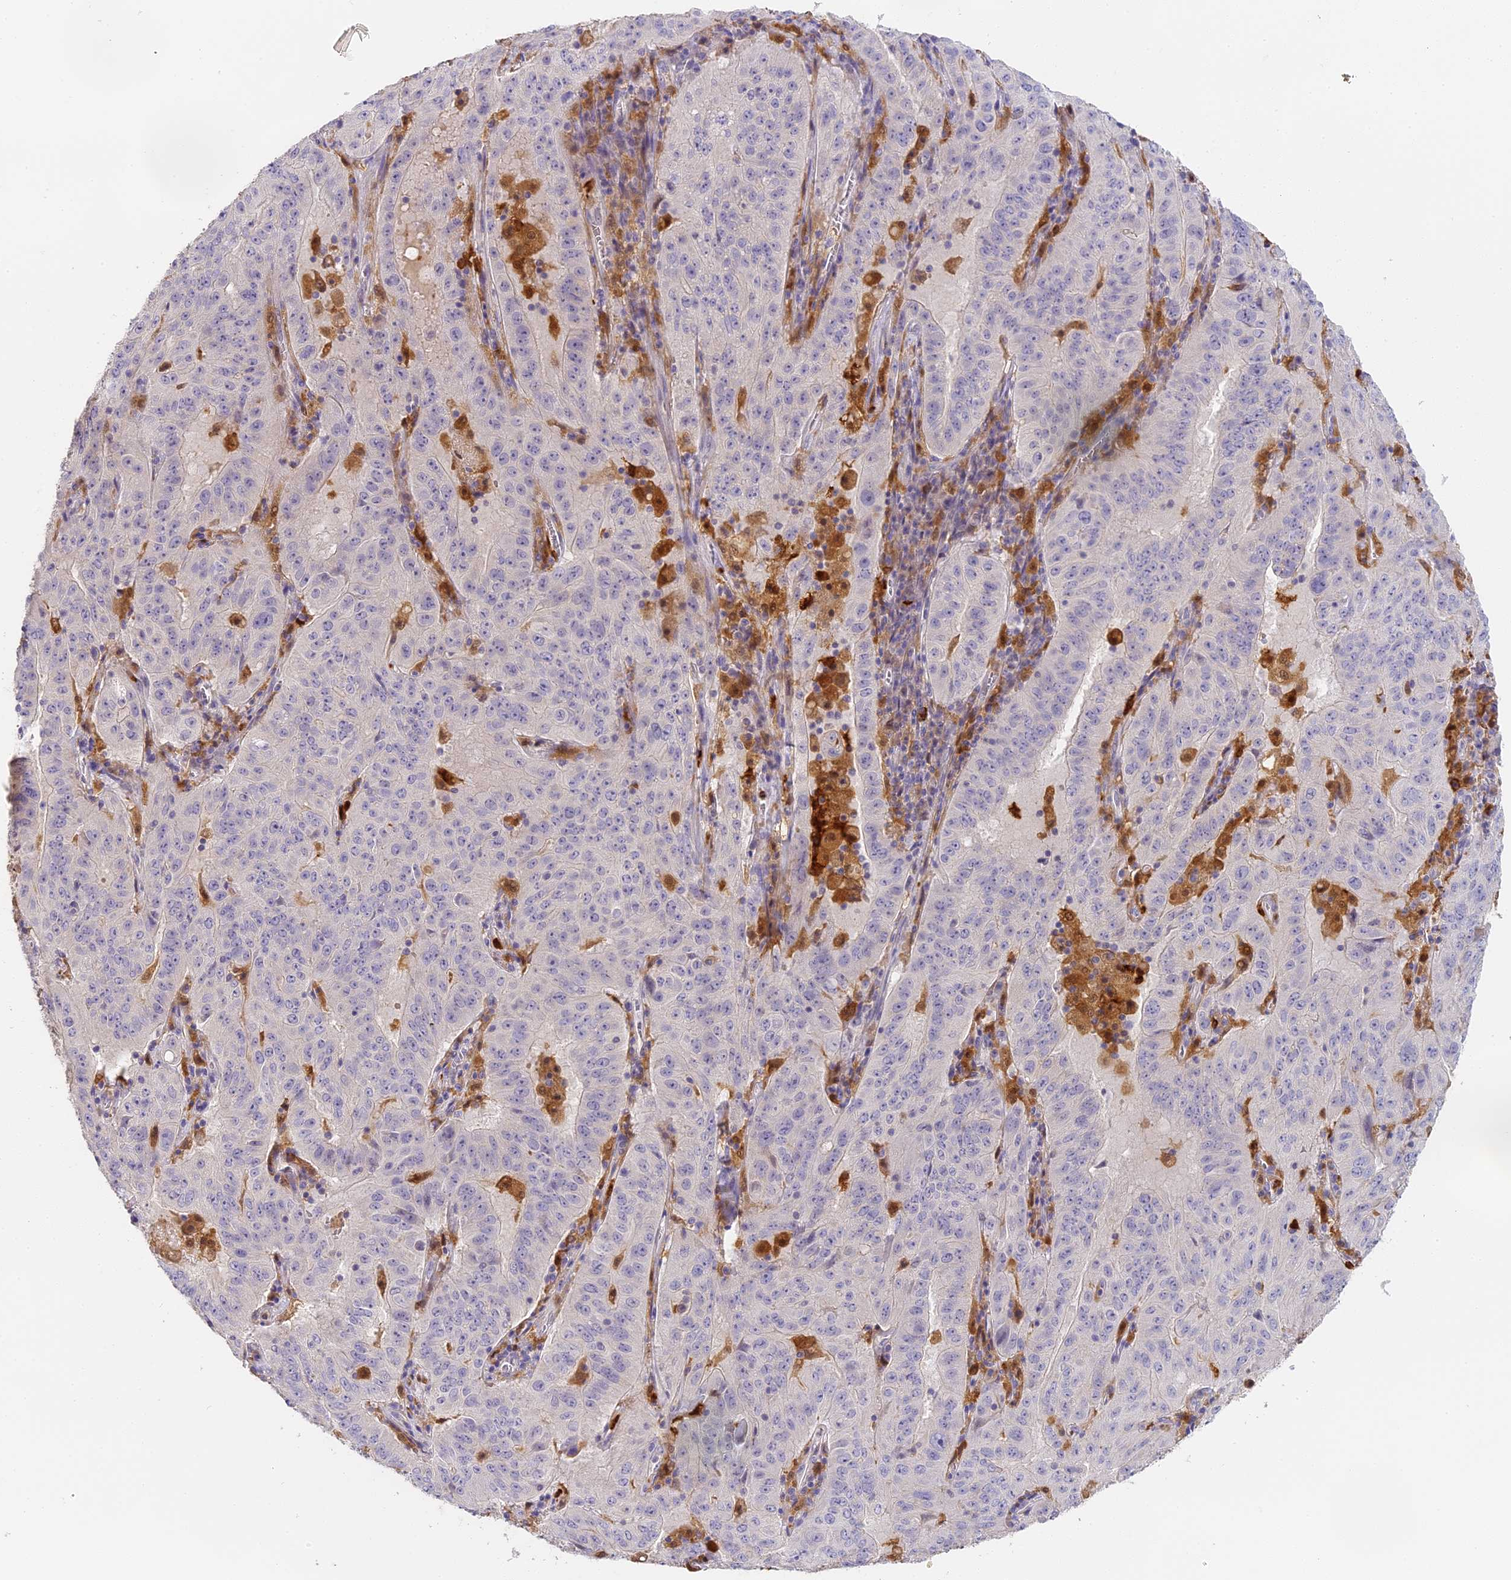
{"staining": {"intensity": "negative", "quantity": "none", "location": "none"}, "tissue": "pancreatic cancer", "cell_type": "Tumor cells", "image_type": "cancer", "snomed": [{"axis": "morphology", "description": "Adenocarcinoma, NOS"}, {"axis": "topography", "description": "Pancreas"}], "caption": "DAB (3,3'-diaminobenzidine) immunohistochemical staining of adenocarcinoma (pancreatic) demonstrates no significant positivity in tumor cells.", "gene": "NCF4", "patient": {"sex": "male", "age": 63}}